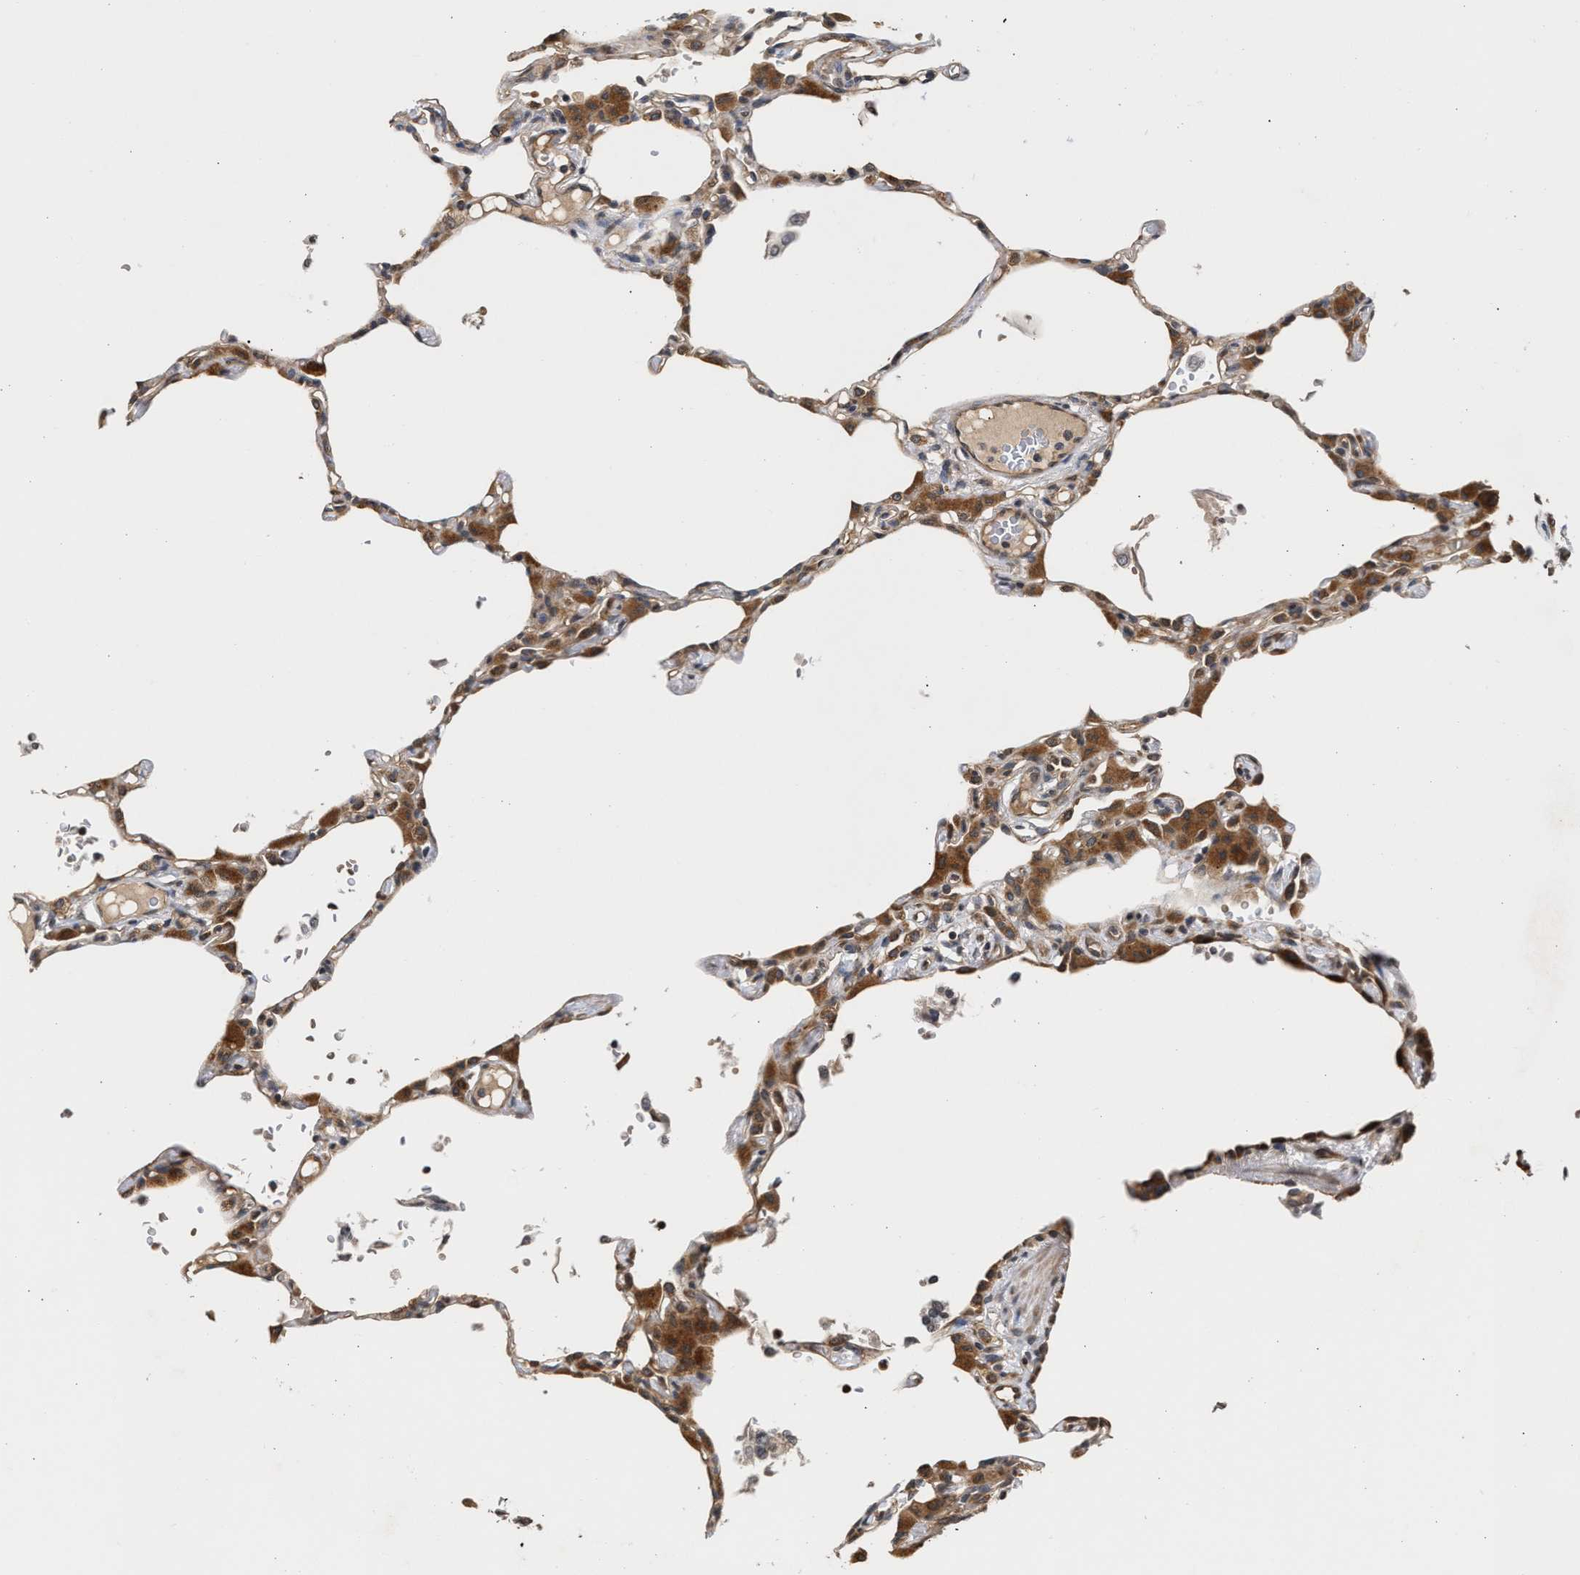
{"staining": {"intensity": "moderate", "quantity": ">75%", "location": "cytoplasmic/membranous"}, "tissue": "lung", "cell_type": "Alveolar cells", "image_type": "normal", "snomed": [{"axis": "morphology", "description": "Normal tissue, NOS"}, {"axis": "topography", "description": "Lung"}], "caption": "Protein expression analysis of benign human lung reveals moderate cytoplasmic/membranous staining in approximately >75% of alveolar cells. The staining is performed using DAB (3,3'-diaminobenzidine) brown chromogen to label protein expression. The nuclei are counter-stained blue using hematoxylin.", "gene": "SAR1A", "patient": {"sex": "female", "age": 49}}